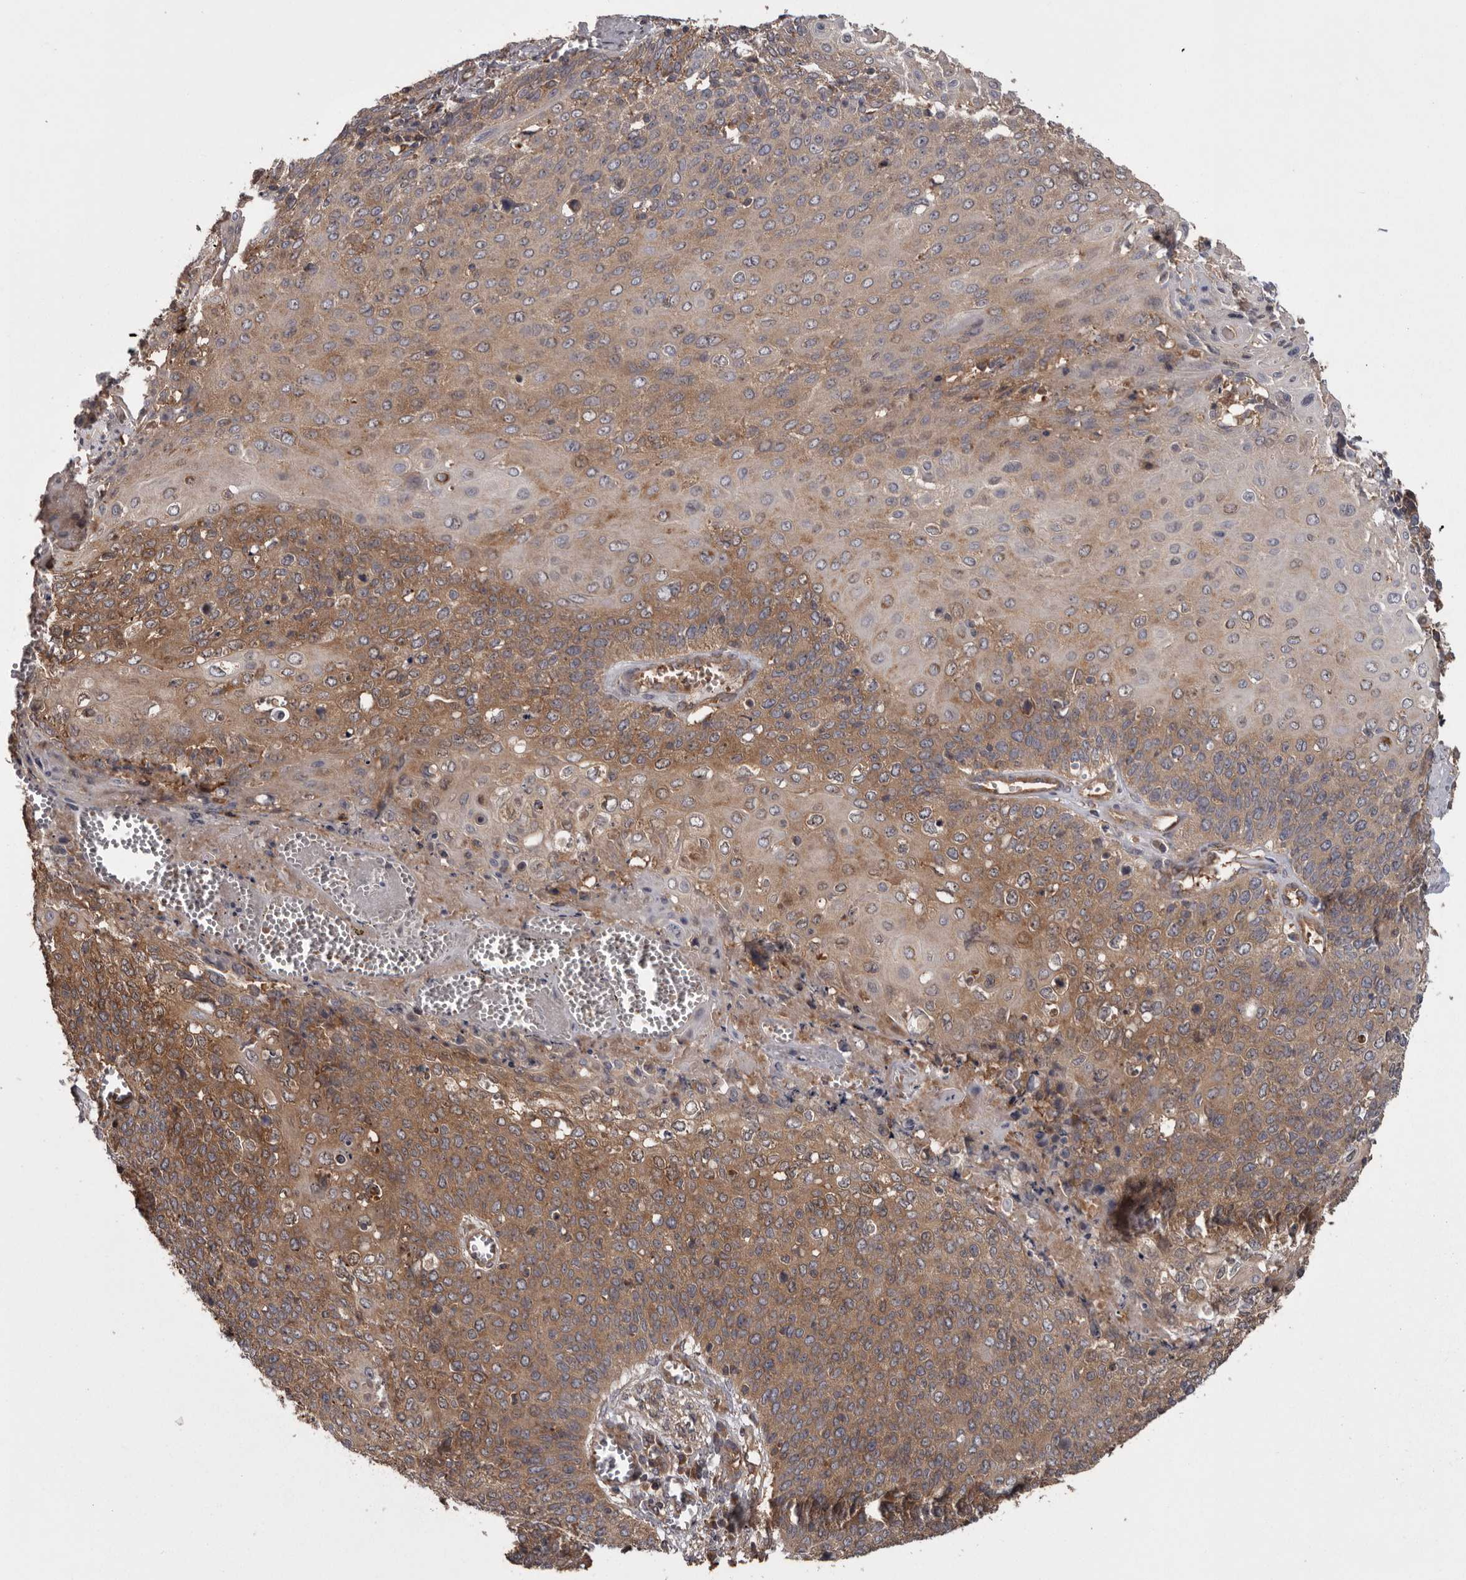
{"staining": {"intensity": "moderate", "quantity": "25%-75%", "location": "cytoplasmic/membranous"}, "tissue": "cervical cancer", "cell_type": "Tumor cells", "image_type": "cancer", "snomed": [{"axis": "morphology", "description": "Squamous cell carcinoma, NOS"}, {"axis": "topography", "description": "Cervix"}], "caption": "Immunohistochemistry photomicrograph of neoplastic tissue: cervical cancer stained using immunohistochemistry demonstrates medium levels of moderate protein expression localized specifically in the cytoplasmic/membranous of tumor cells, appearing as a cytoplasmic/membranous brown color.", "gene": "DARS1", "patient": {"sex": "female", "age": 39}}